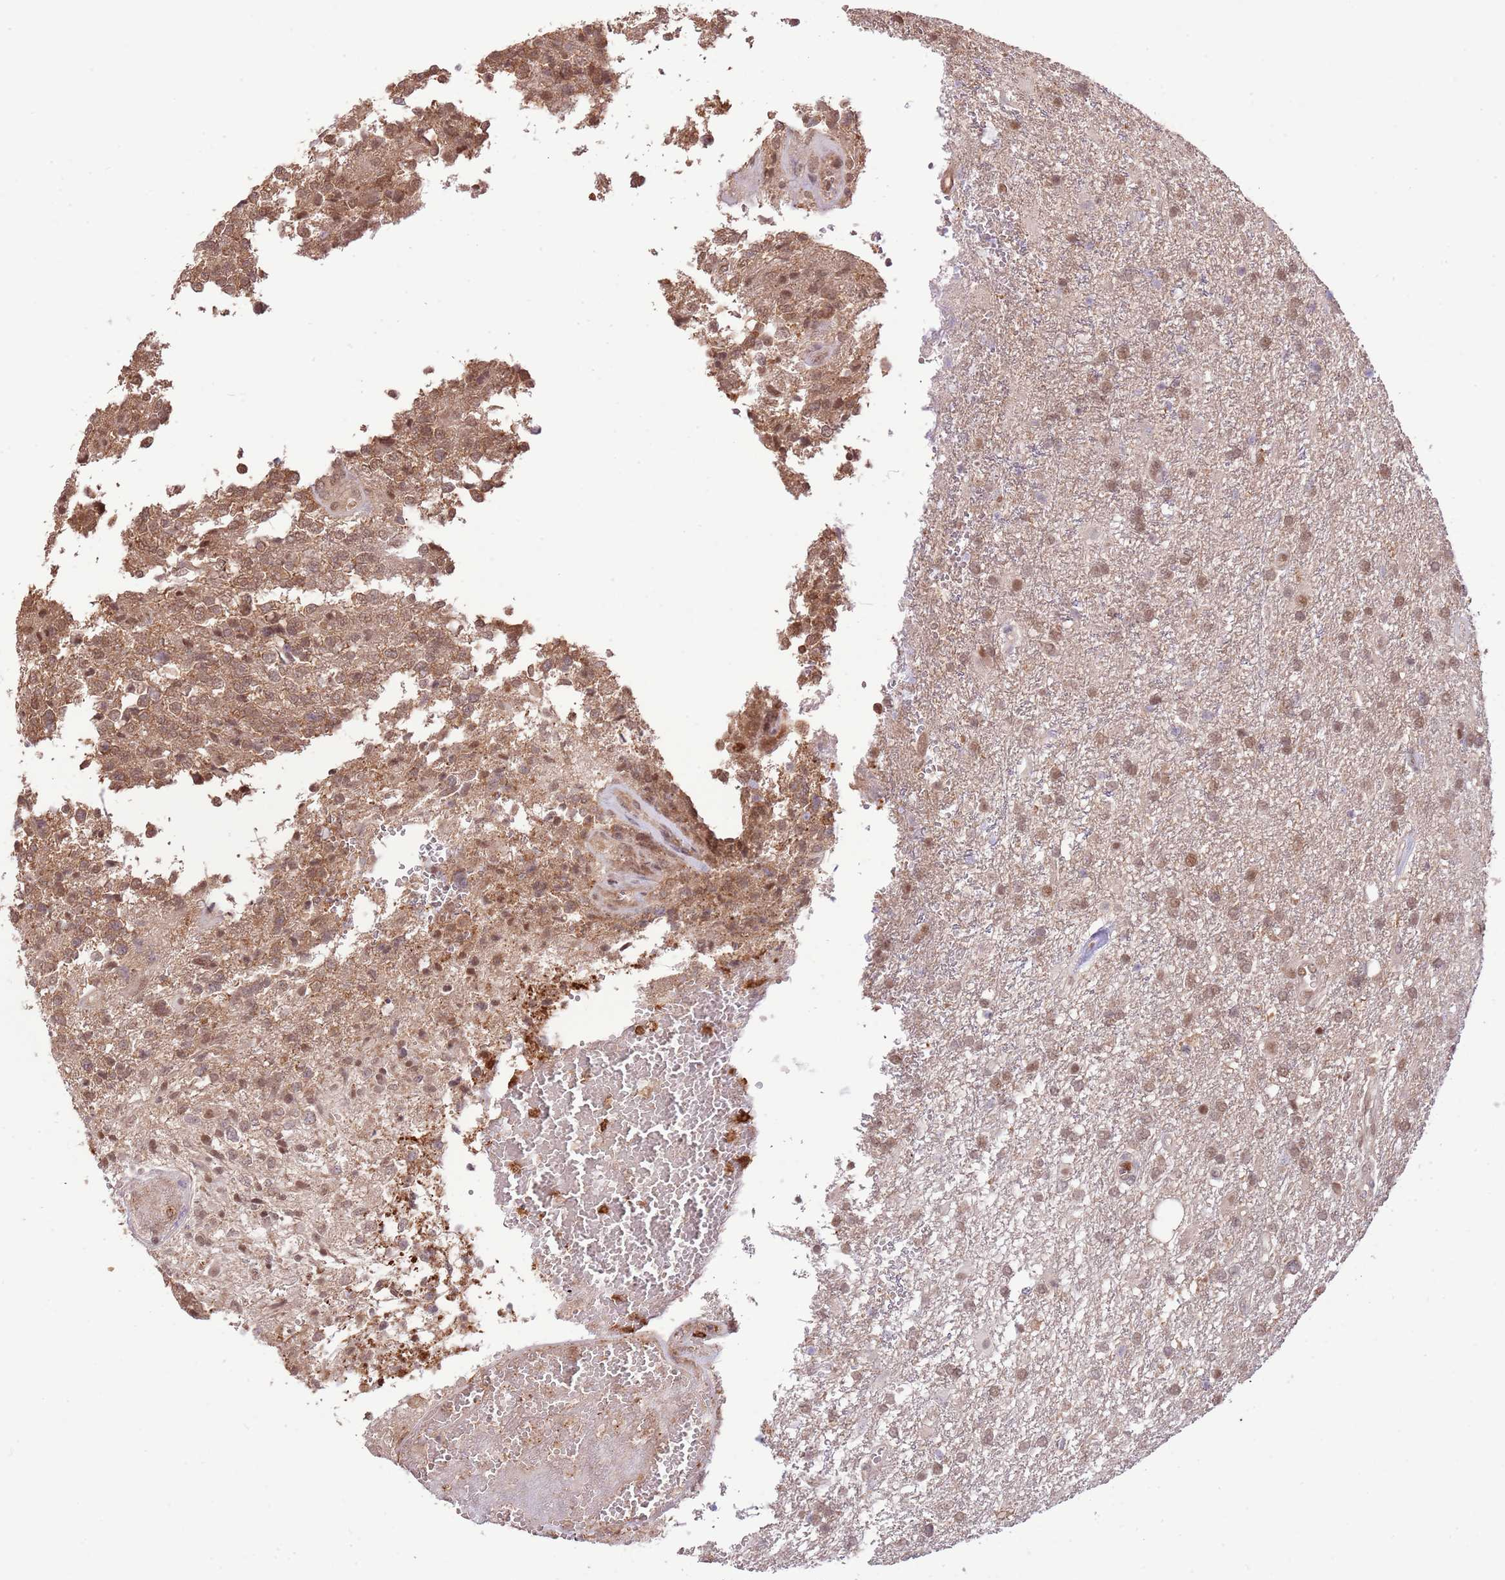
{"staining": {"intensity": "moderate", "quantity": ">75%", "location": "cytoplasmic/membranous,nuclear"}, "tissue": "glioma", "cell_type": "Tumor cells", "image_type": "cancer", "snomed": [{"axis": "morphology", "description": "Glioma, malignant, High grade"}, {"axis": "topography", "description": "Brain"}], "caption": "Tumor cells show medium levels of moderate cytoplasmic/membranous and nuclear positivity in approximately >75% of cells in human glioma.", "gene": "AMIGO1", "patient": {"sex": "male", "age": 56}}